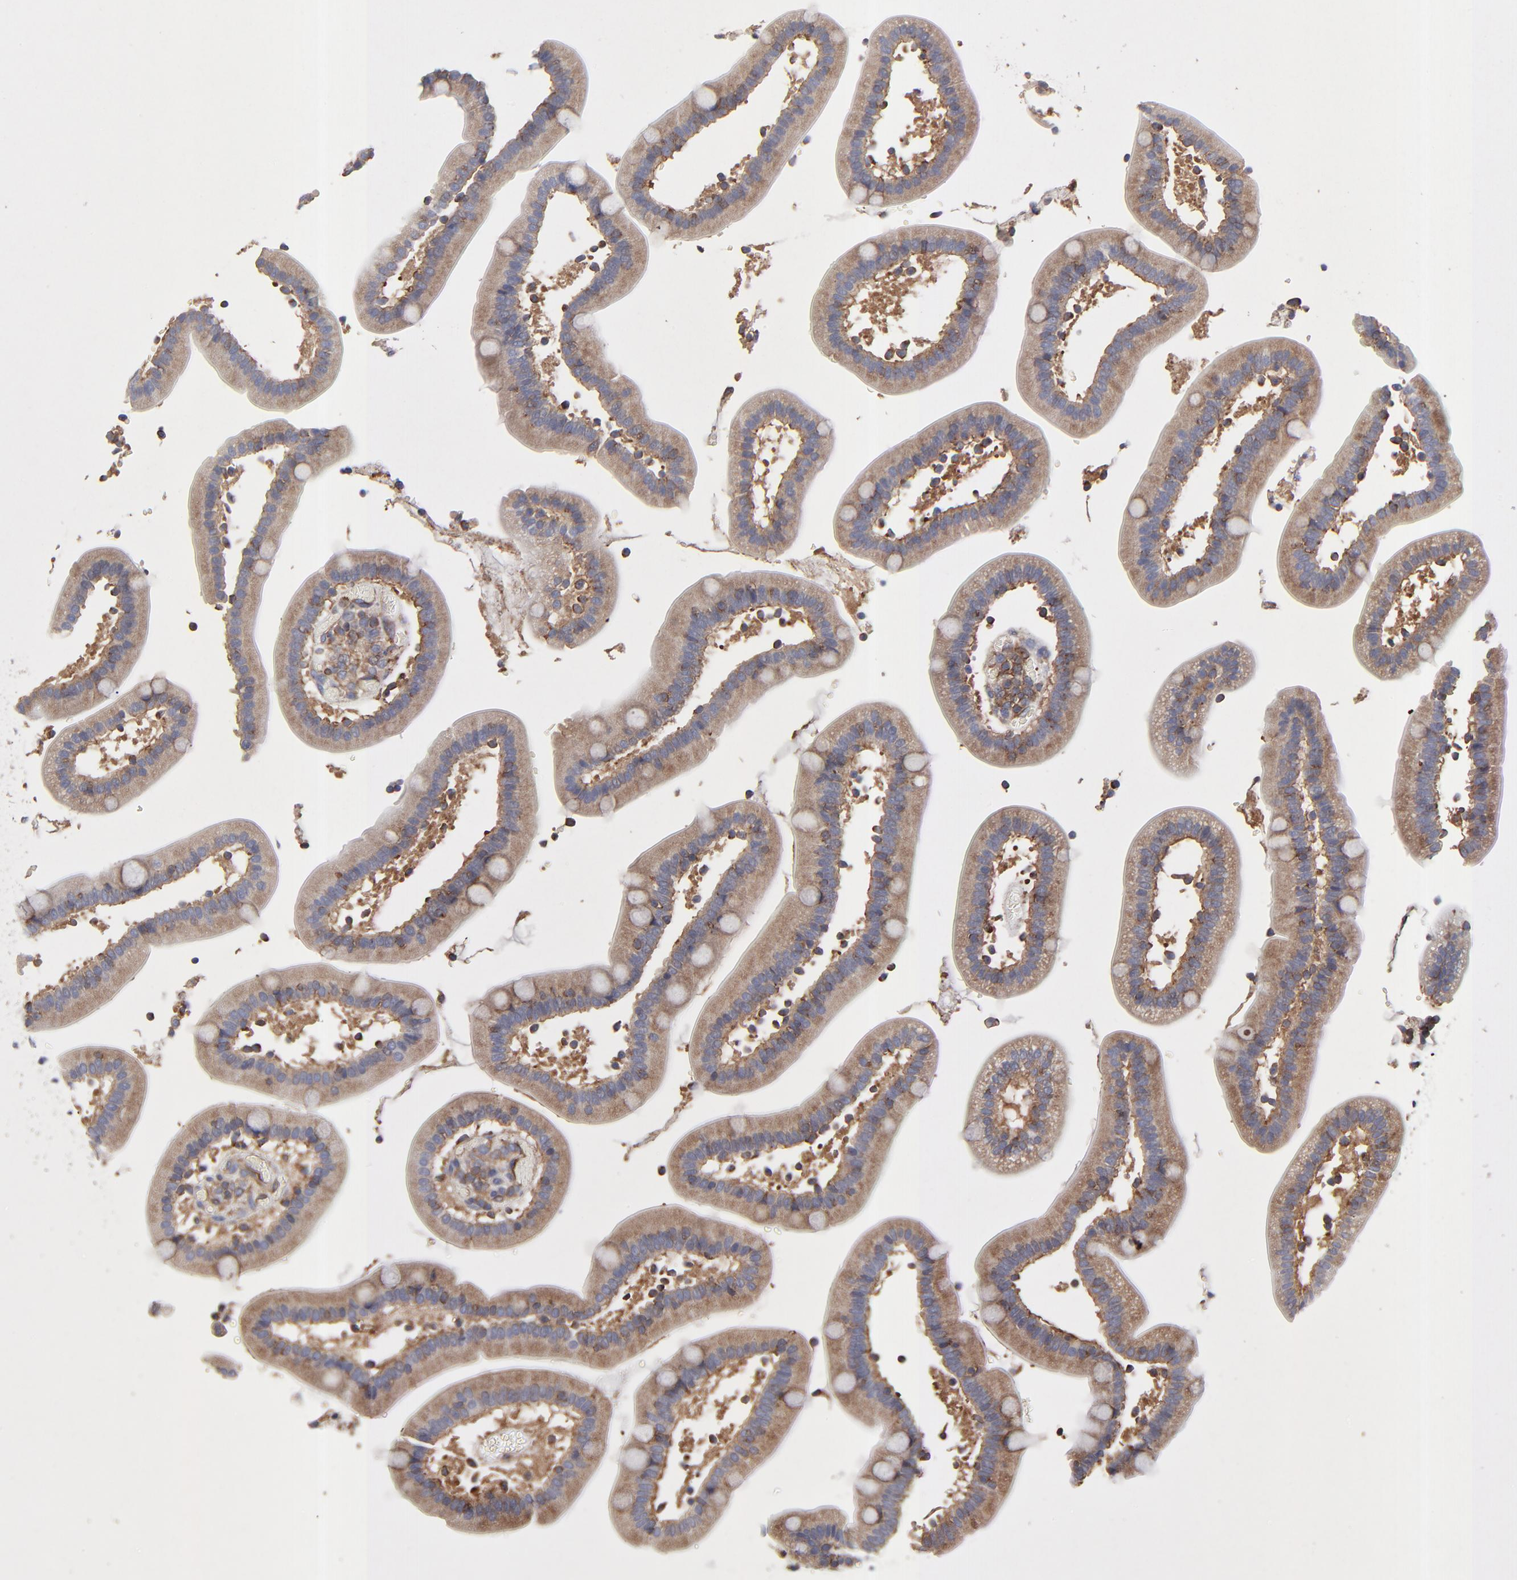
{"staining": {"intensity": "weak", "quantity": ">75%", "location": "cytoplasmic/membranous"}, "tissue": "duodenum", "cell_type": "Glandular cells", "image_type": "normal", "snomed": [{"axis": "morphology", "description": "Normal tissue, NOS"}, {"axis": "topography", "description": "Duodenum"}], "caption": "Duodenum stained with DAB (3,3'-diaminobenzidine) immunohistochemistry (IHC) reveals low levels of weak cytoplasmic/membranous expression in about >75% of glandular cells. (IHC, brightfield microscopy, high magnification).", "gene": "SULF2", "patient": {"sex": "male", "age": 66}}